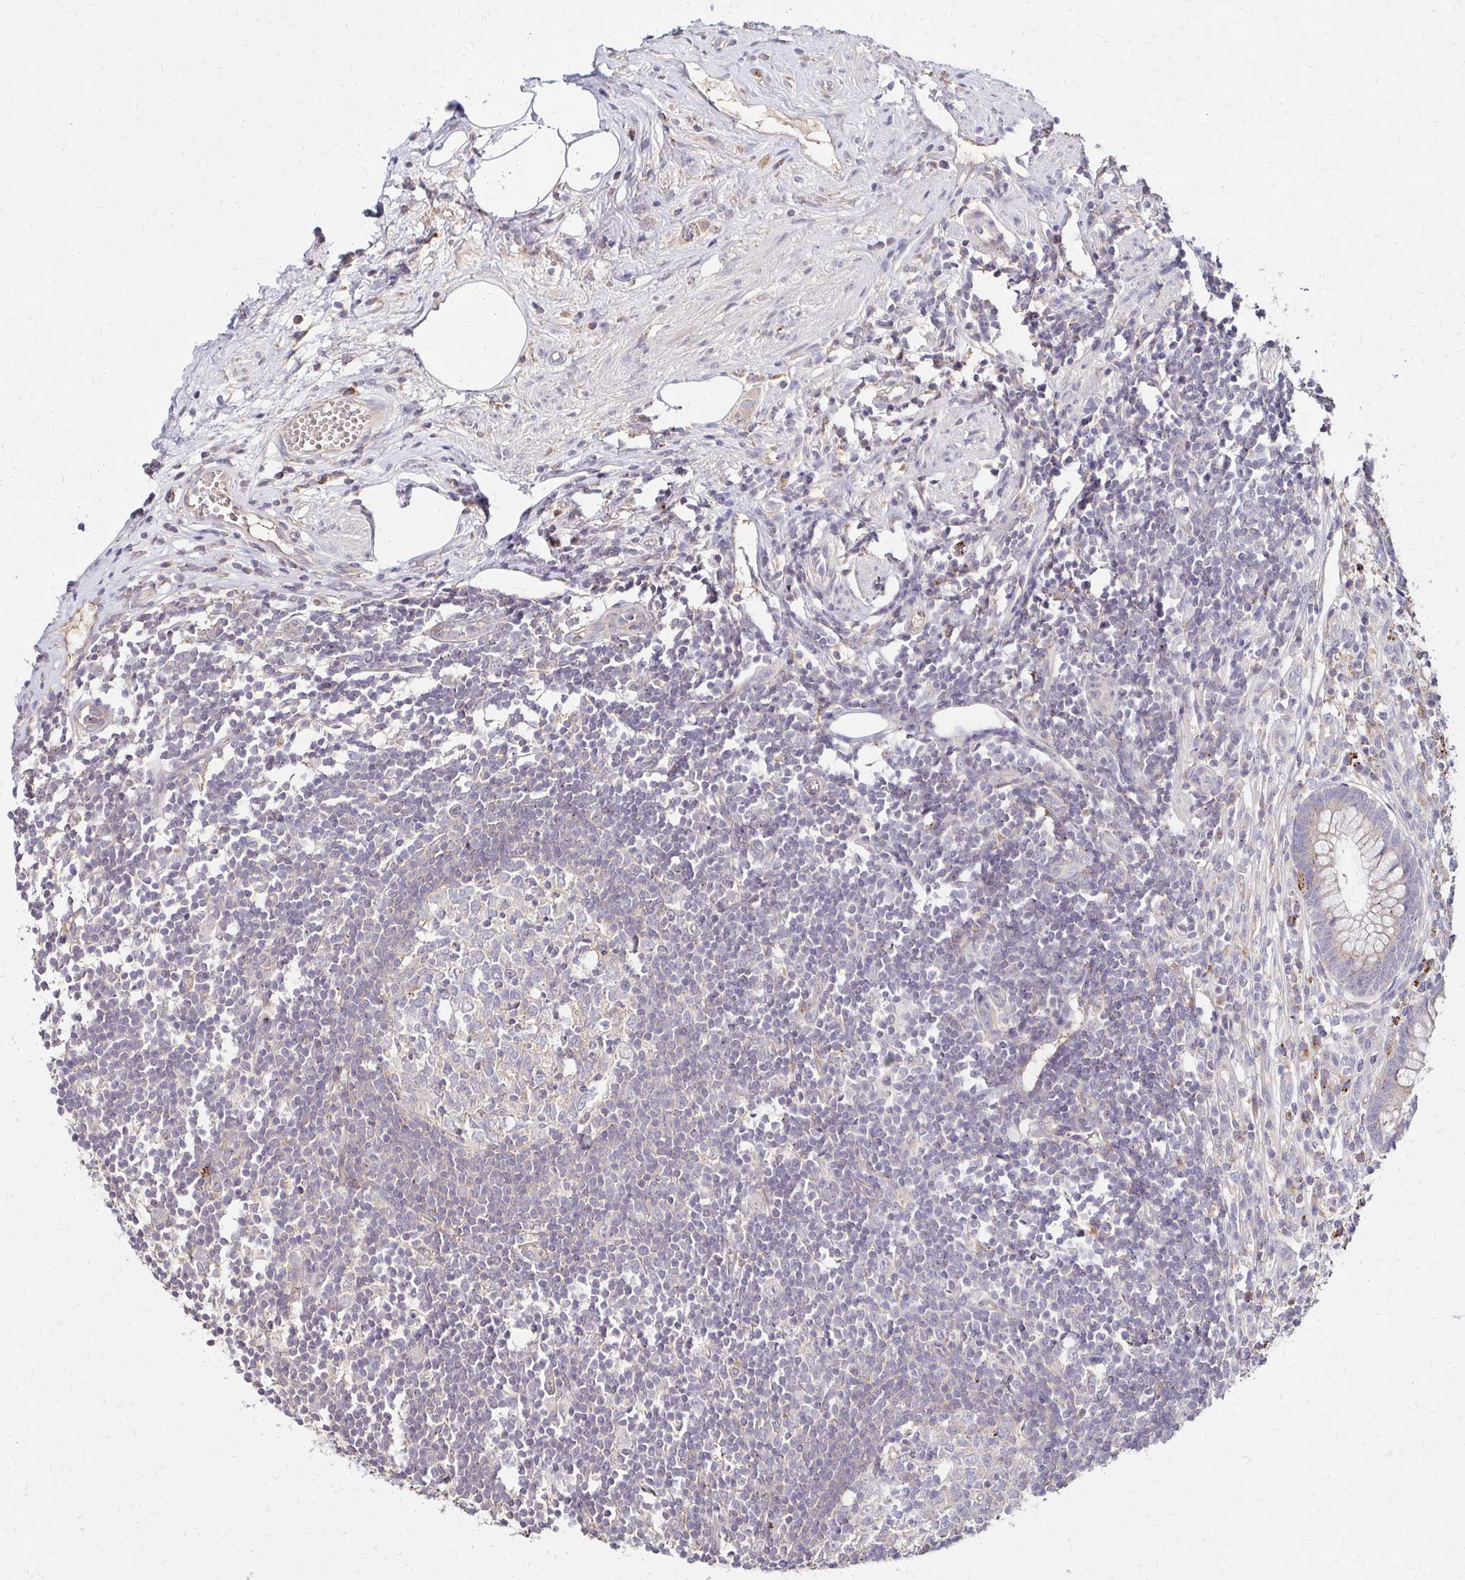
{"staining": {"intensity": "weak", "quantity": ">75%", "location": "cytoplasmic/membranous"}, "tissue": "appendix", "cell_type": "Glandular cells", "image_type": "normal", "snomed": [{"axis": "morphology", "description": "Normal tissue, NOS"}, {"axis": "topography", "description": "Appendix"}], "caption": "A photomicrograph of human appendix stained for a protein reveals weak cytoplasmic/membranous brown staining in glandular cells. (Stains: DAB in brown, nuclei in blue, Microscopy: brightfield microscopy at high magnification).", "gene": "IDUA", "patient": {"sex": "female", "age": 56}}